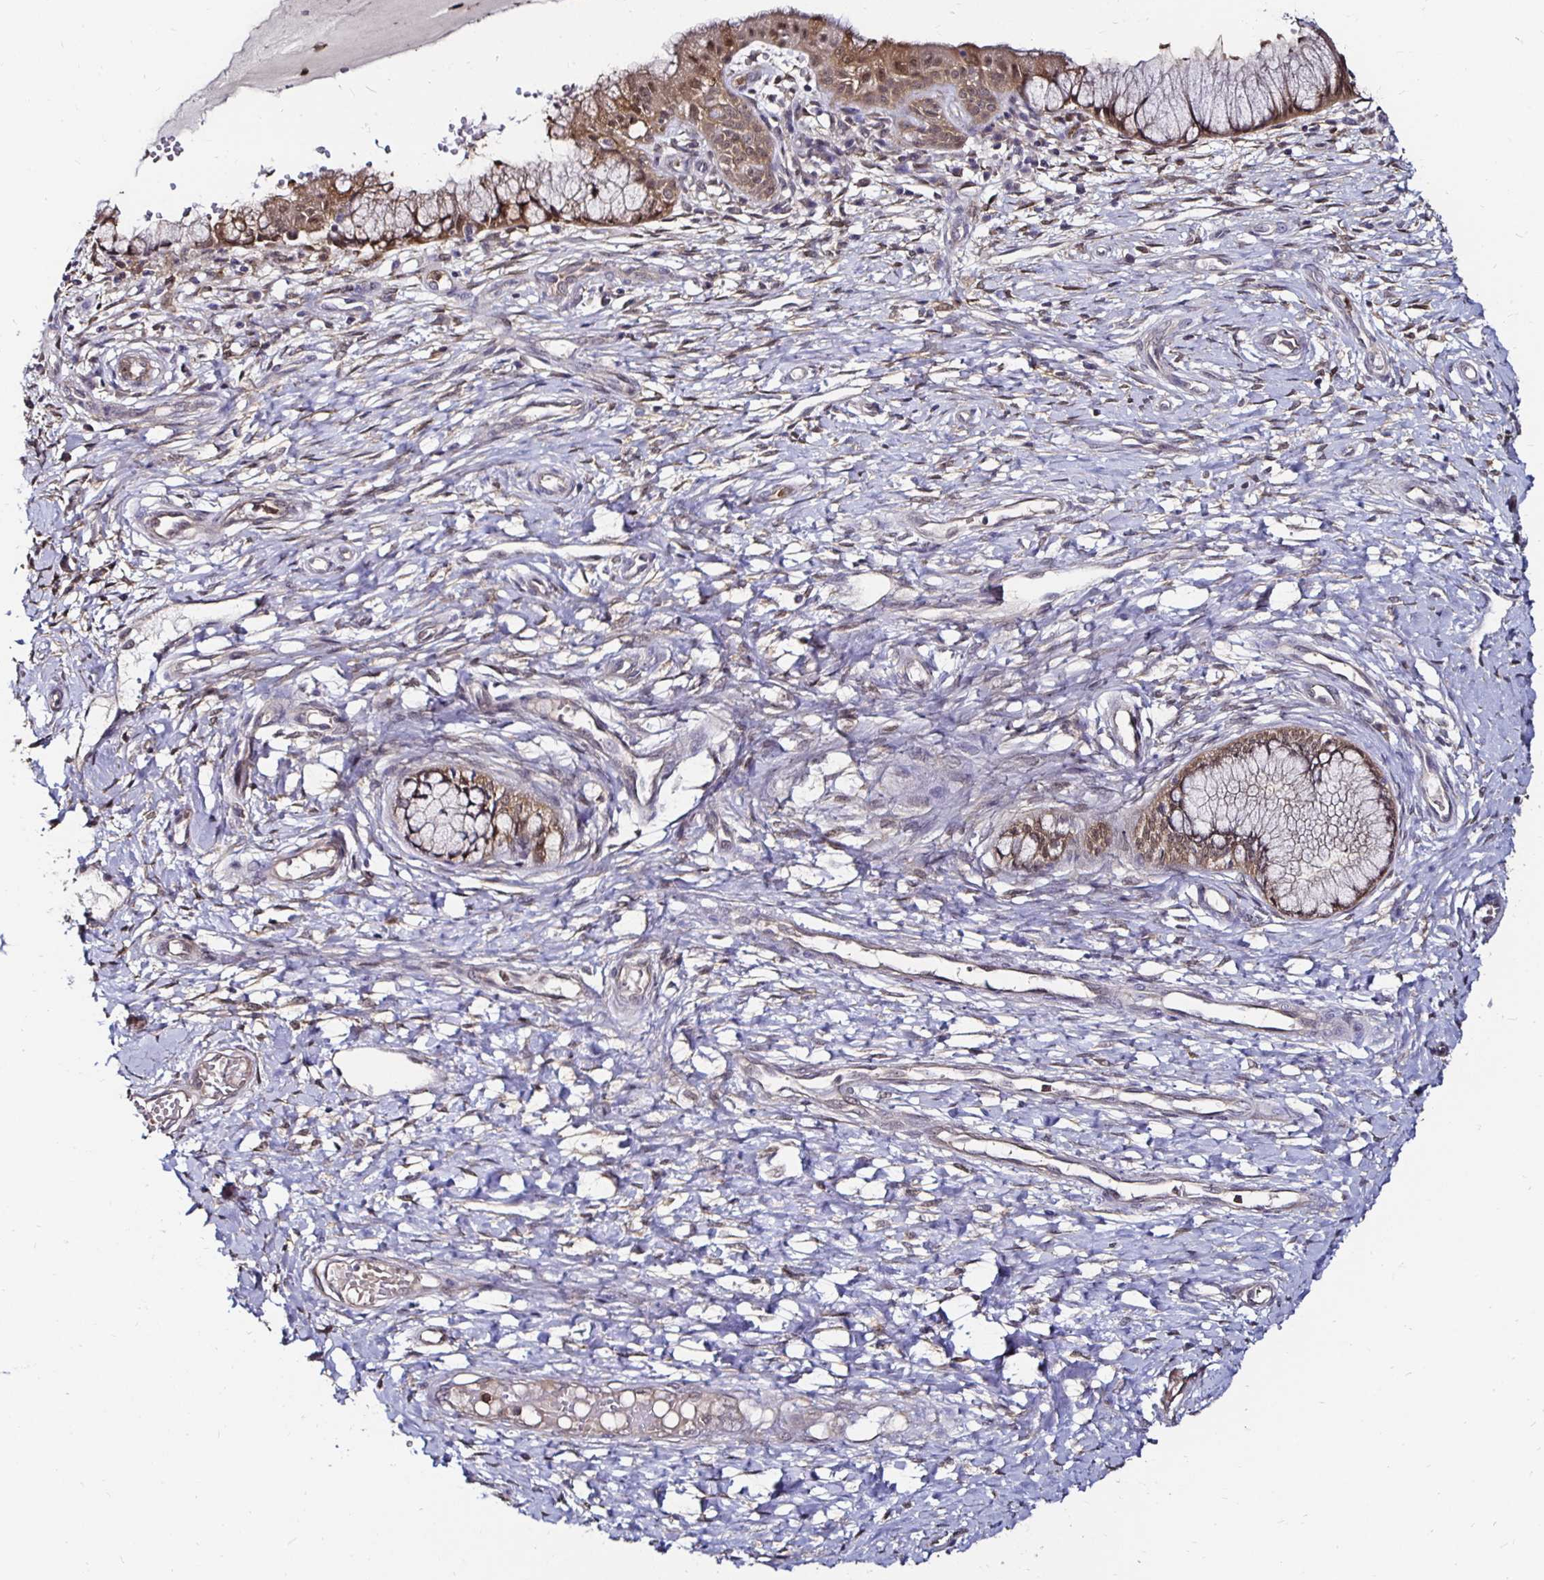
{"staining": {"intensity": "moderate", "quantity": ">75%", "location": "nuclear"}, "tissue": "cervix", "cell_type": "Glandular cells", "image_type": "normal", "snomed": [{"axis": "morphology", "description": "Normal tissue, NOS"}, {"axis": "topography", "description": "Cervix"}], "caption": "Glandular cells exhibit medium levels of moderate nuclear expression in approximately >75% of cells in benign human cervix. (IHC, brightfield microscopy, high magnification).", "gene": "TXN", "patient": {"sex": "female", "age": 37}}